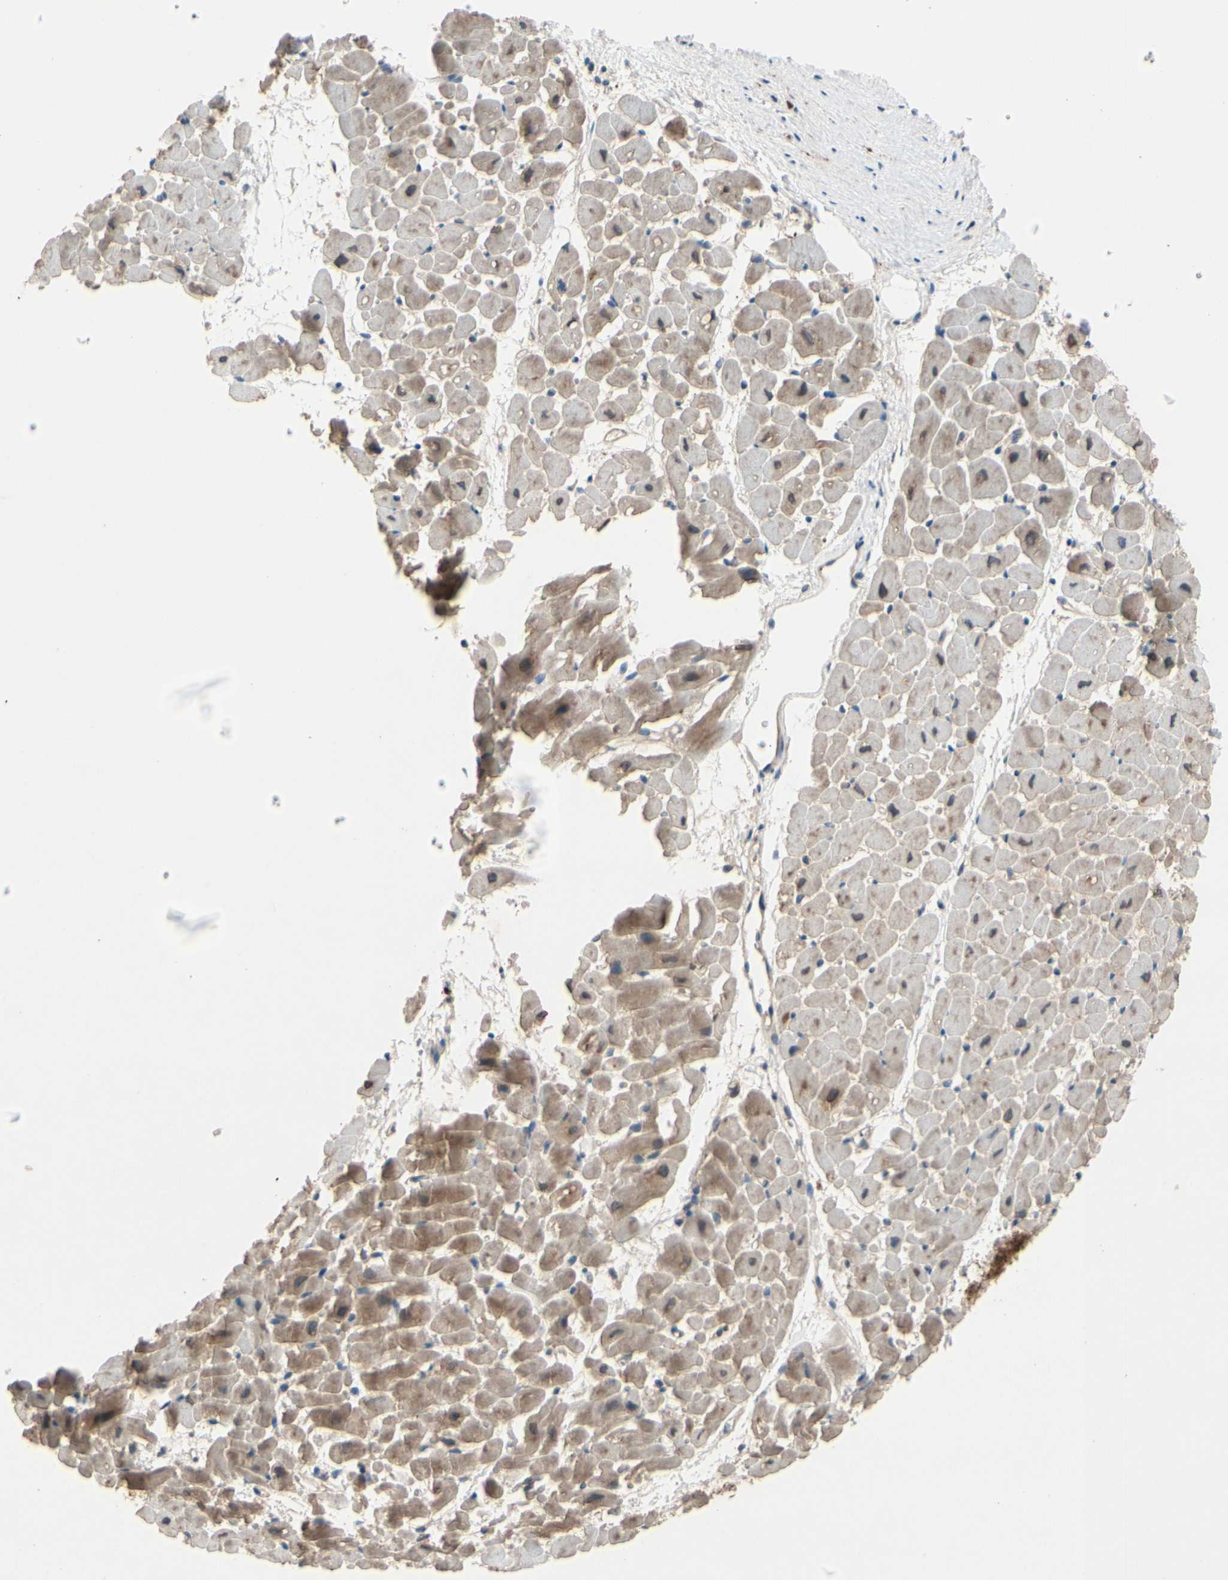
{"staining": {"intensity": "moderate", "quantity": "25%-75%", "location": "cytoplasmic/membranous"}, "tissue": "heart muscle", "cell_type": "Cardiomyocytes", "image_type": "normal", "snomed": [{"axis": "morphology", "description": "Normal tissue, NOS"}, {"axis": "topography", "description": "Heart"}], "caption": "The image displays immunohistochemical staining of benign heart muscle. There is moderate cytoplasmic/membranous expression is seen in about 25%-75% of cardiomyocytes. (IHC, brightfield microscopy, high magnification).", "gene": "ICAM5", "patient": {"sex": "male", "age": 45}}